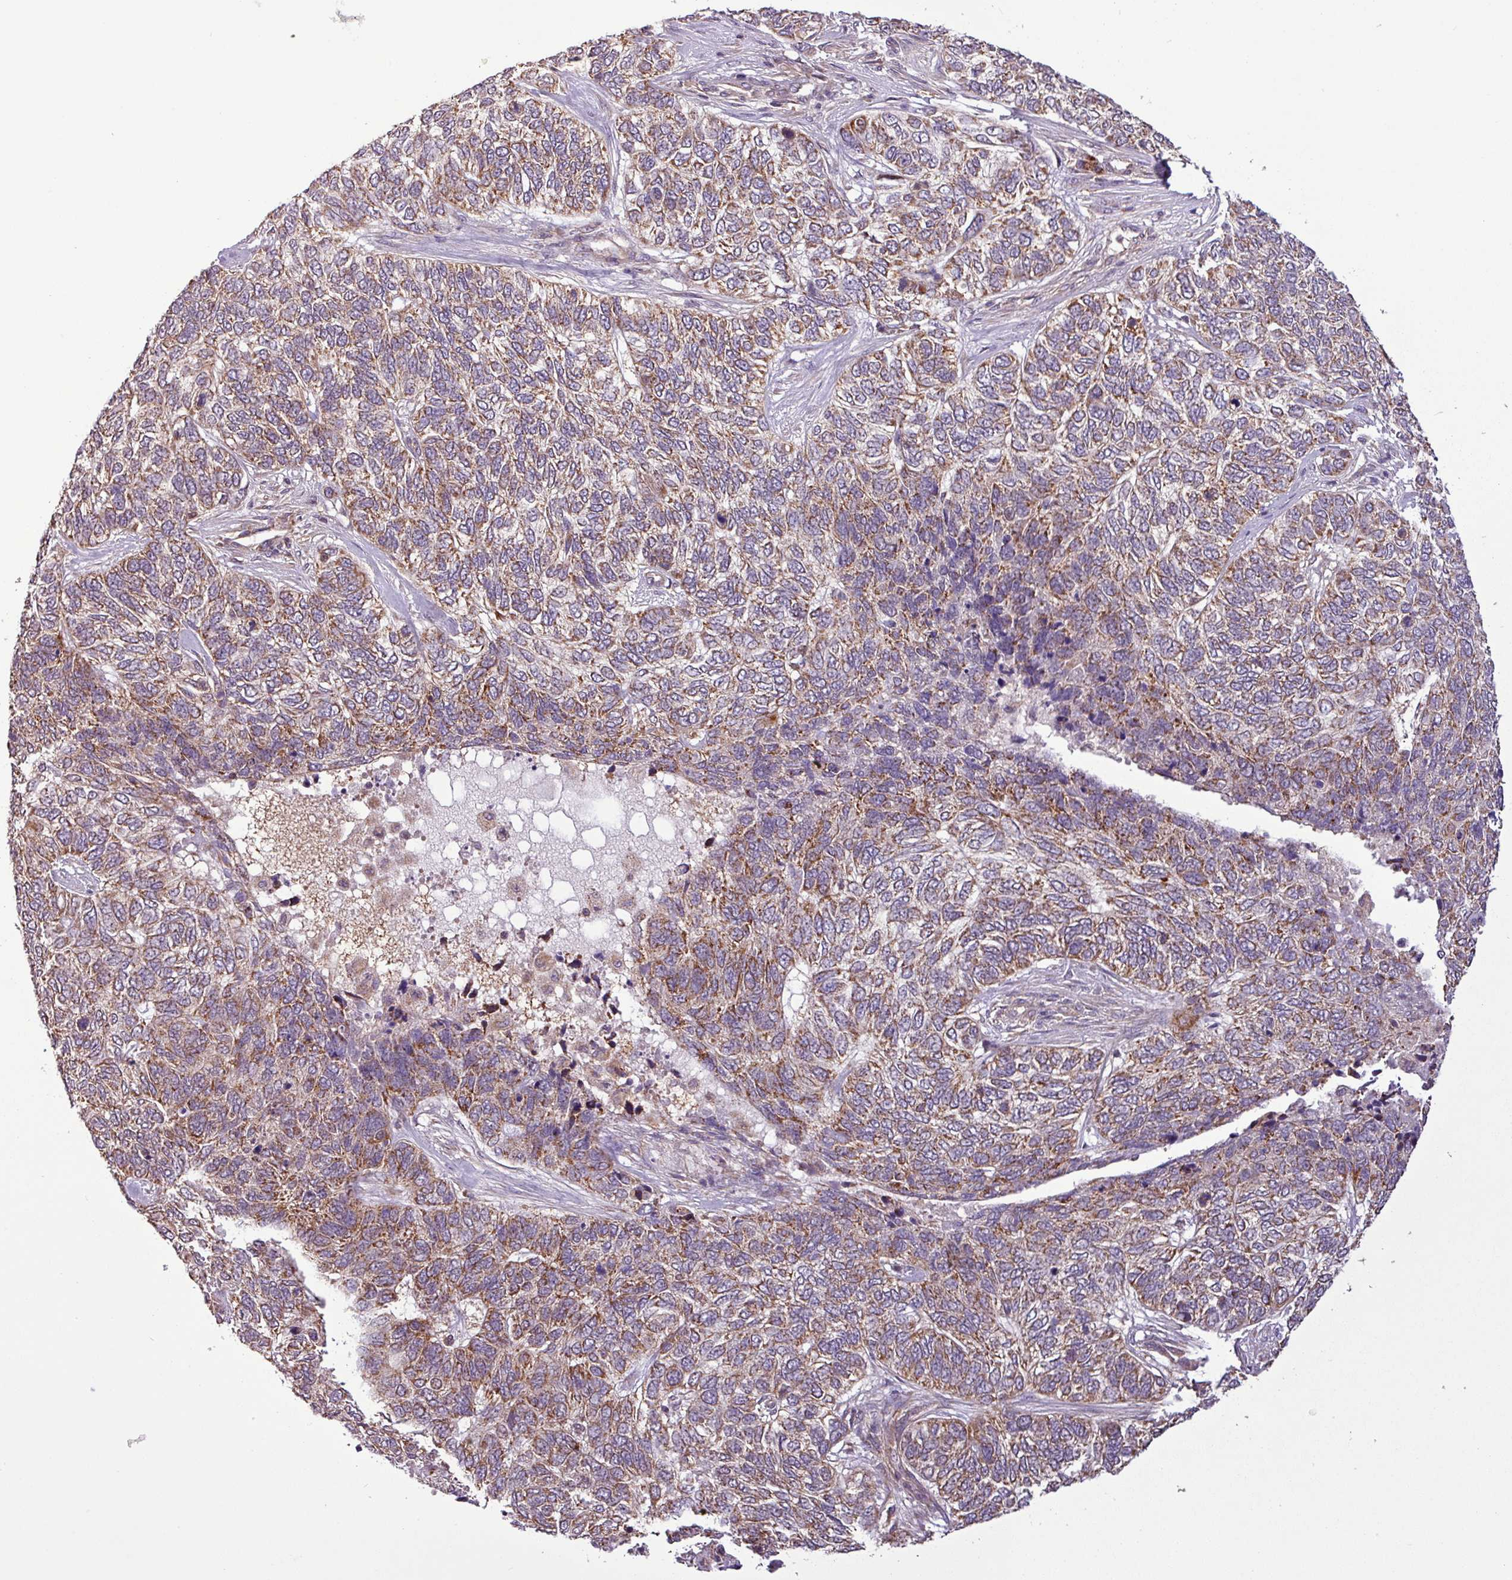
{"staining": {"intensity": "moderate", "quantity": ">75%", "location": "cytoplasmic/membranous"}, "tissue": "skin cancer", "cell_type": "Tumor cells", "image_type": "cancer", "snomed": [{"axis": "morphology", "description": "Basal cell carcinoma"}, {"axis": "topography", "description": "Skin"}], "caption": "Skin cancer (basal cell carcinoma) was stained to show a protein in brown. There is medium levels of moderate cytoplasmic/membranous positivity in approximately >75% of tumor cells.", "gene": "MCTP2", "patient": {"sex": "female", "age": 65}}